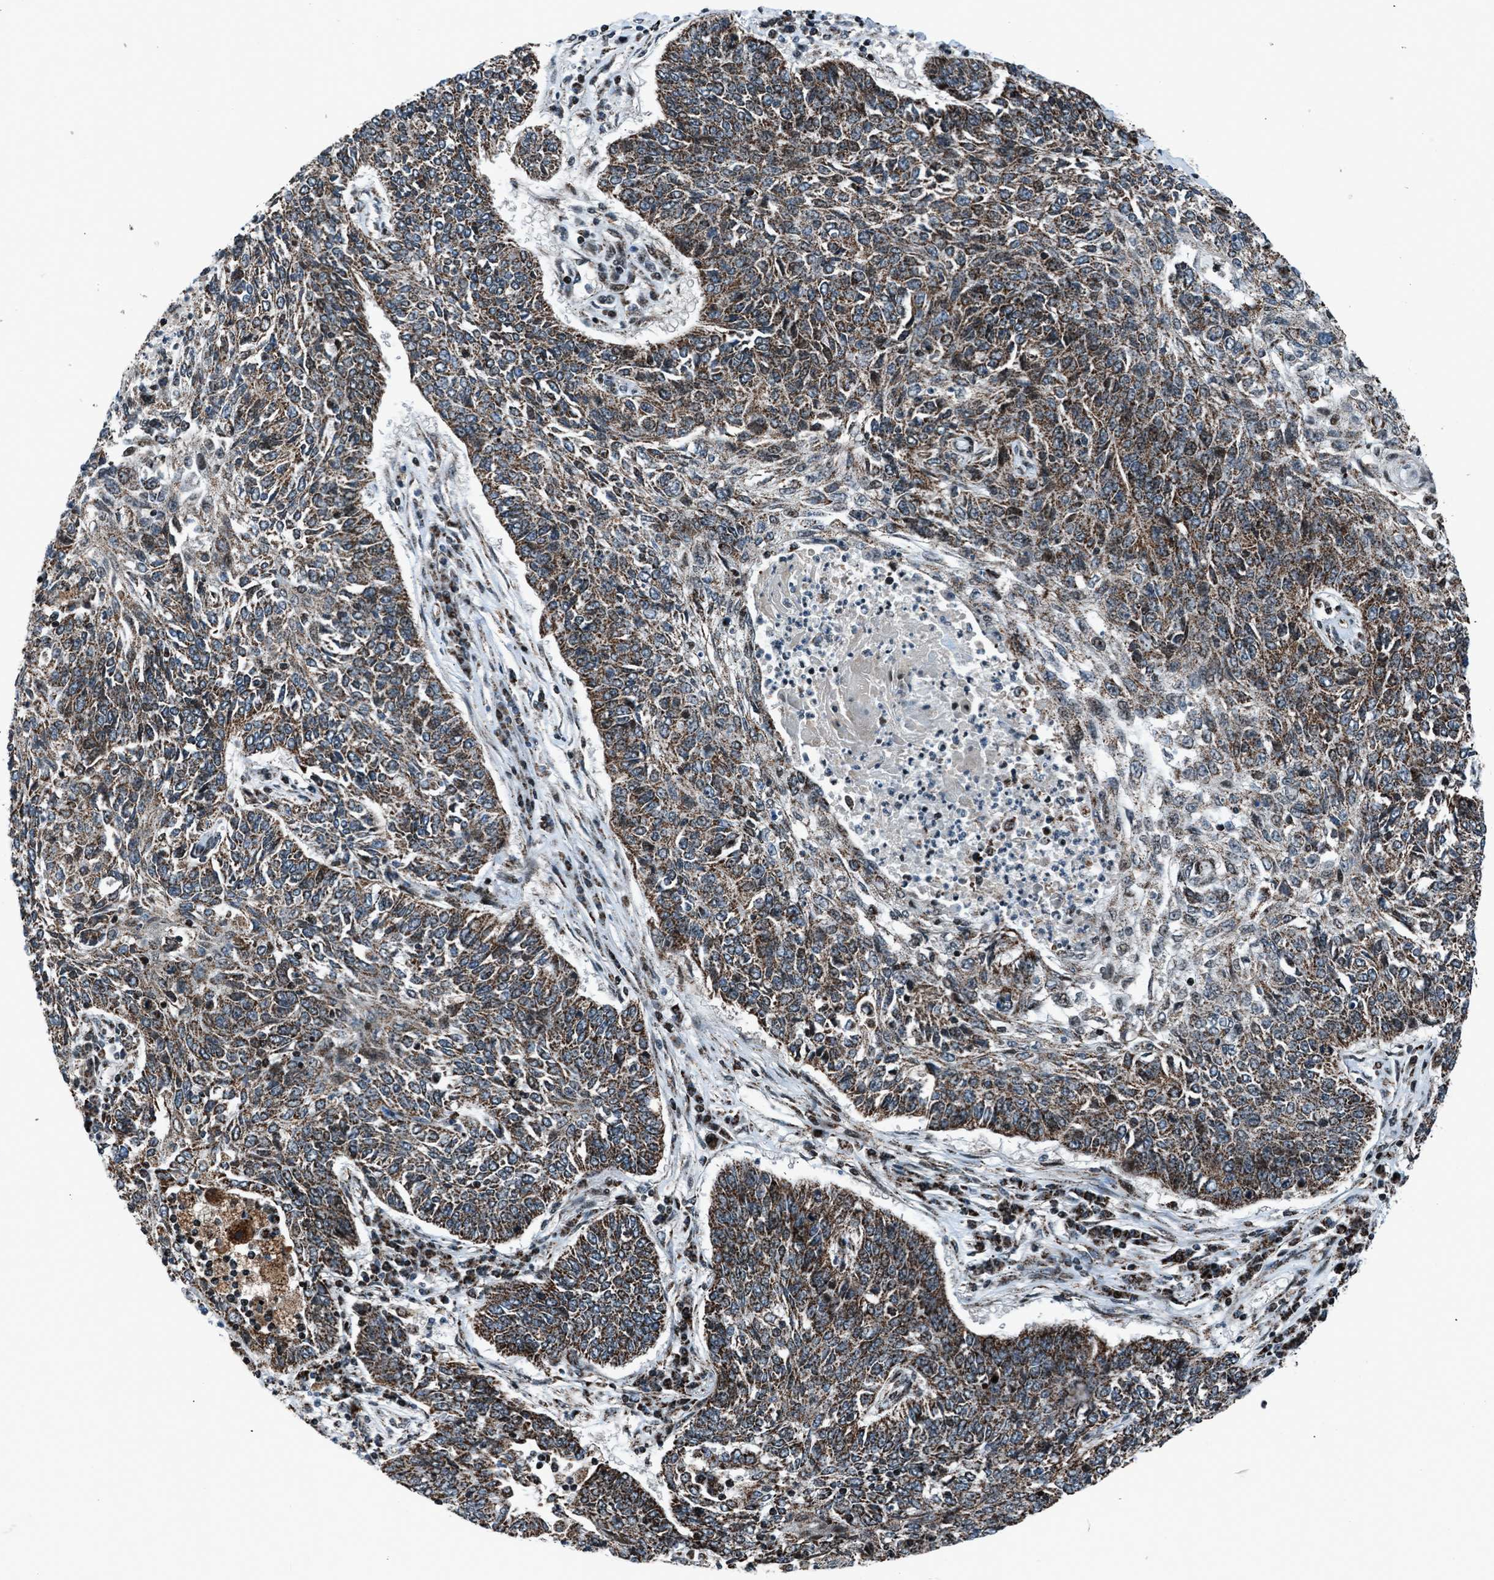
{"staining": {"intensity": "moderate", "quantity": ">75%", "location": "cytoplasmic/membranous"}, "tissue": "lung cancer", "cell_type": "Tumor cells", "image_type": "cancer", "snomed": [{"axis": "morphology", "description": "Normal tissue, NOS"}, {"axis": "morphology", "description": "Squamous cell carcinoma, NOS"}, {"axis": "topography", "description": "Cartilage tissue"}, {"axis": "topography", "description": "Bronchus"}, {"axis": "topography", "description": "Lung"}], "caption": "Moderate cytoplasmic/membranous positivity is seen in approximately >75% of tumor cells in lung squamous cell carcinoma.", "gene": "MORC3", "patient": {"sex": "female", "age": 49}}